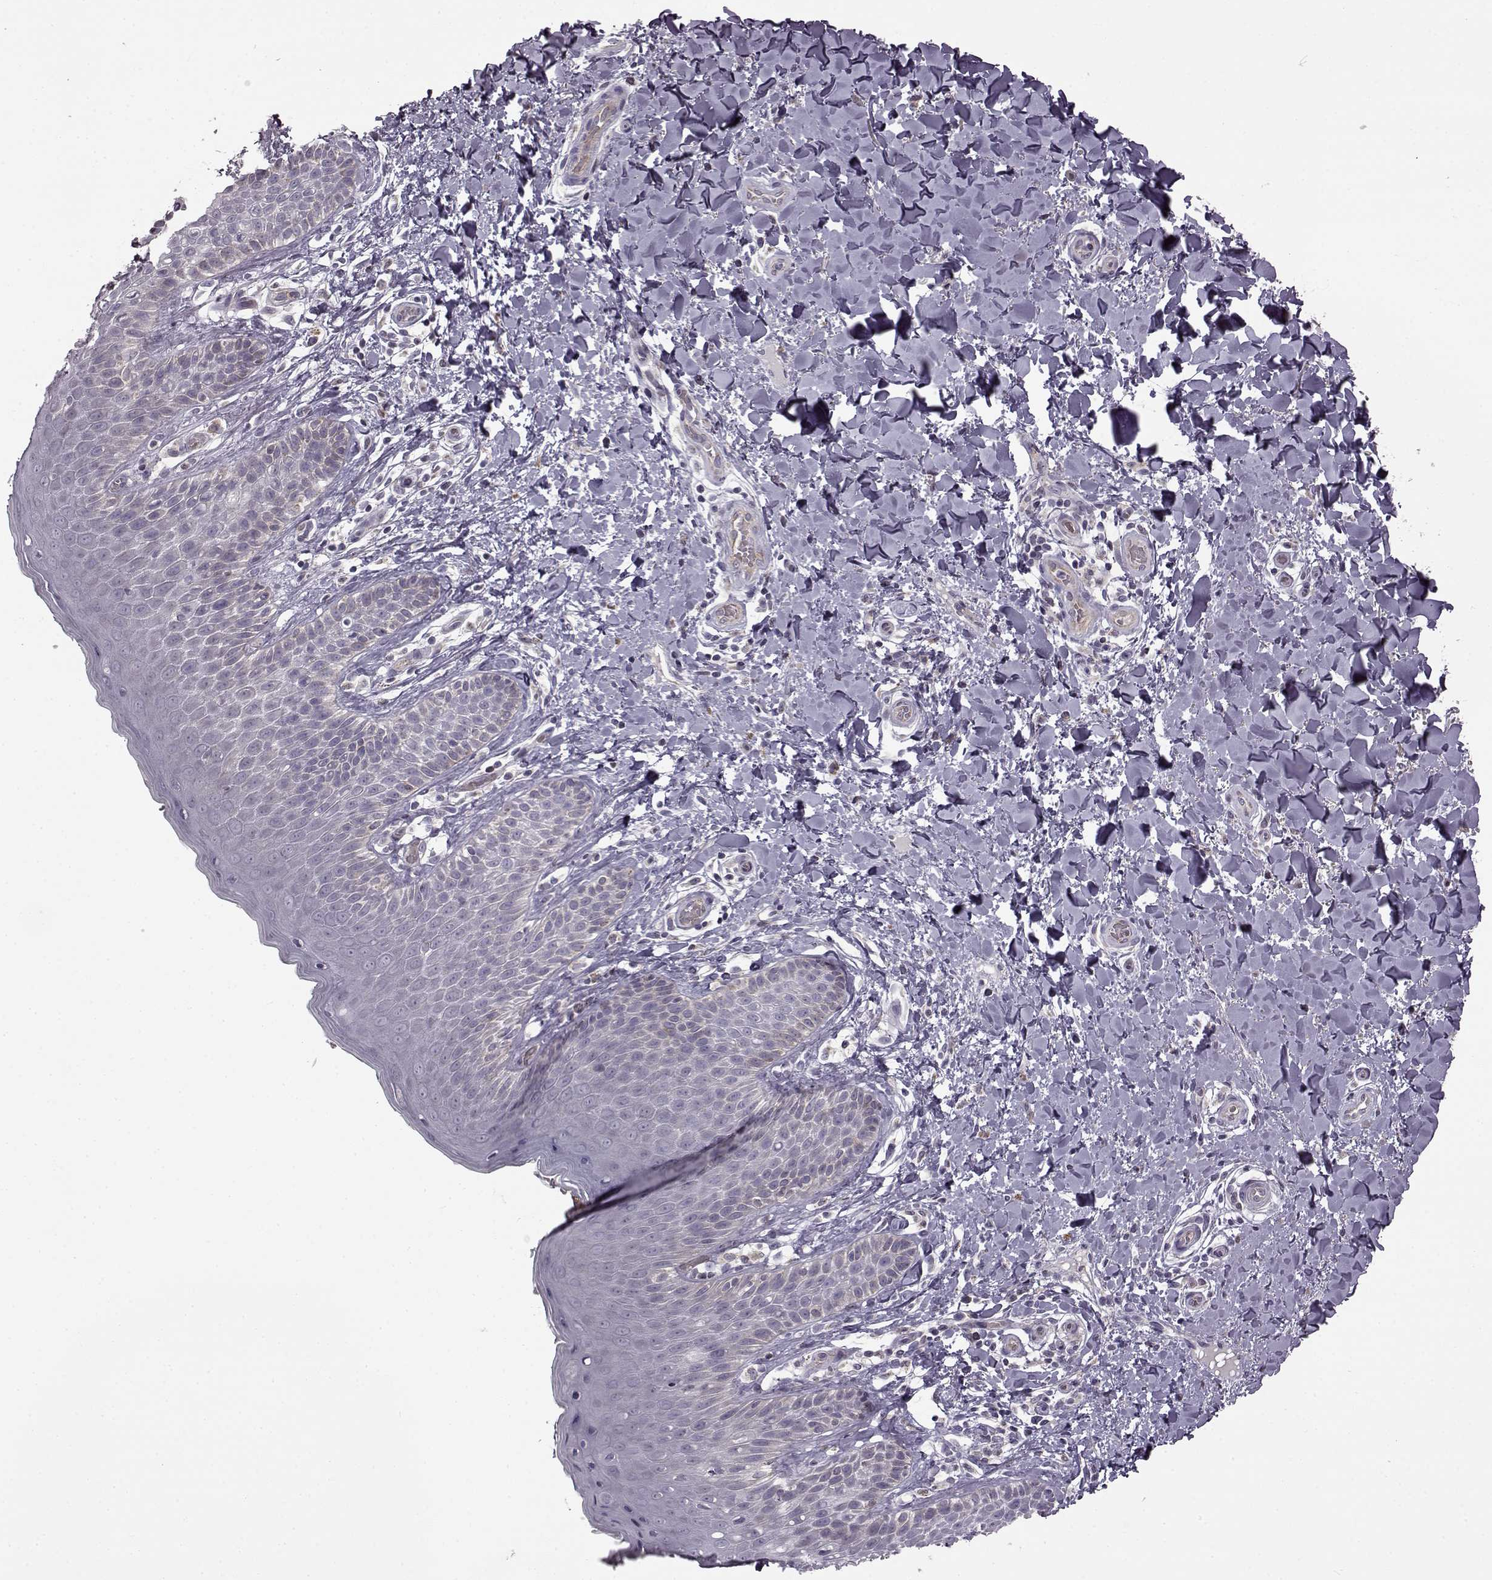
{"staining": {"intensity": "weak", "quantity": "<25%", "location": "cytoplasmic/membranous"}, "tissue": "skin", "cell_type": "Epidermal cells", "image_type": "normal", "snomed": [{"axis": "morphology", "description": "Normal tissue, NOS"}, {"axis": "topography", "description": "Anal"}], "caption": "The IHC photomicrograph has no significant staining in epidermal cells of skin. The staining was performed using DAB (3,3'-diaminobenzidine) to visualize the protein expression in brown, while the nuclei were stained in blue with hematoxylin (Magnification: 20x).", "gene": "B3GNT6", "patient": {"sex": "male", "age": 36}}